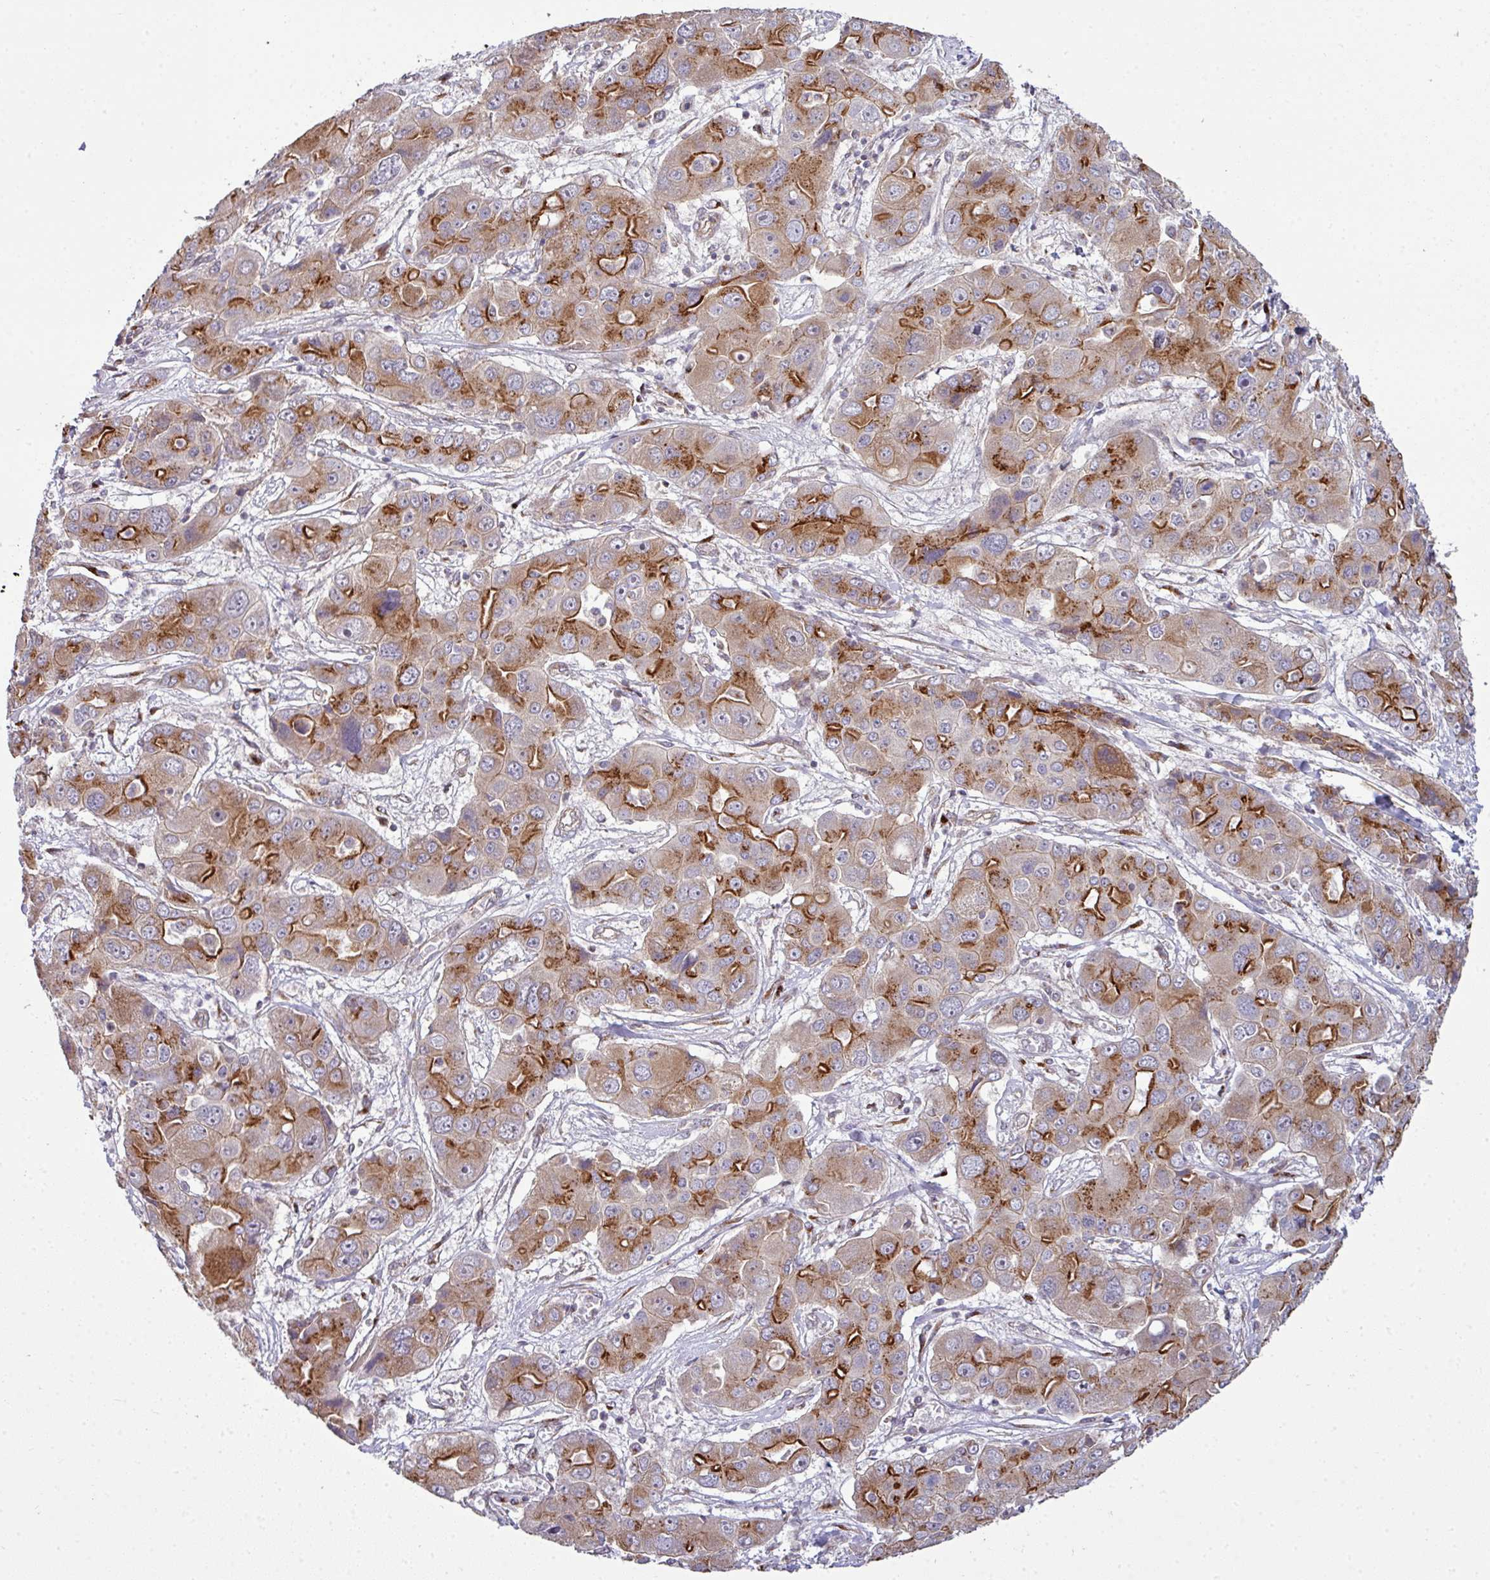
{"staining": {"intensity": "strong", "quantity": ">75%", "location": "cytoplasmic/membranous"}, "tissue": "liver cancer", "cell_type": "Tumor cells", "image_type": "cancer", "snomed": [{"axis": "morphology", "description": "Cholangiocarcinoma"}, {"axis": "topography", "description": "Liver"}], "caption": "Brown immunohistochemical staining in liver cancer (cholangiocarcinoma) reveals strong cytoplasmic/membranous positivity in about >75% of tumor cells.", "gene": "TIMMDC1", "patient": {"sex": "male", "age": 67}}